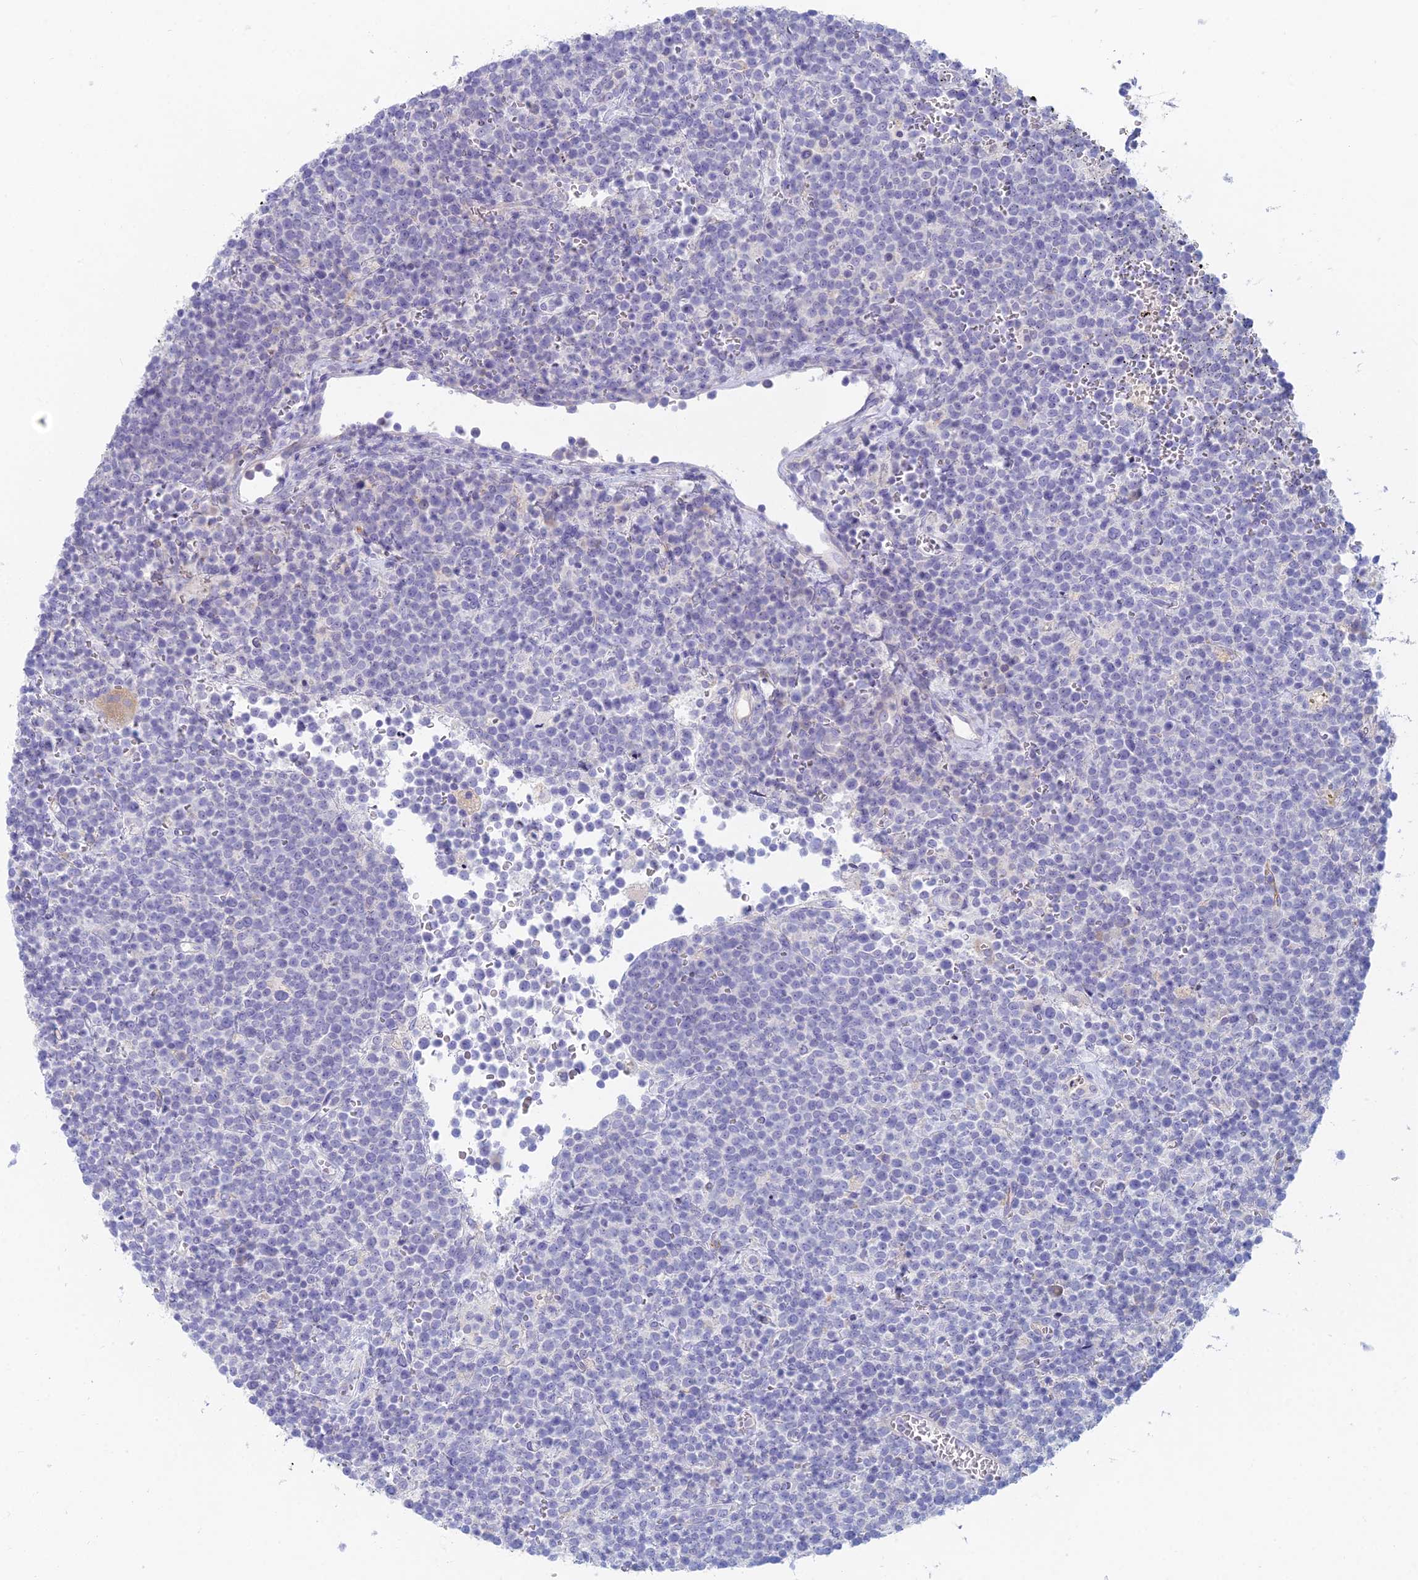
{"staining": {"intensity": "negative", "quantity": "none", "location": "none"}, "tissue": "lymphoma", "cell_type": "Tumor cells", "image_type": "cancer", "snomed": [{"axis": "morphology", "description": "Malignant lymphoma, non-Hodgkin's type, High grade"}, {"axis": "topography", "description": "Lymph node"}], "caption": "Human lymphoma stained for a protein using IHC shows no positivity in tumor cells.", "gene": "FERD3L", "patient": {"sex": "male", "age": 61}}